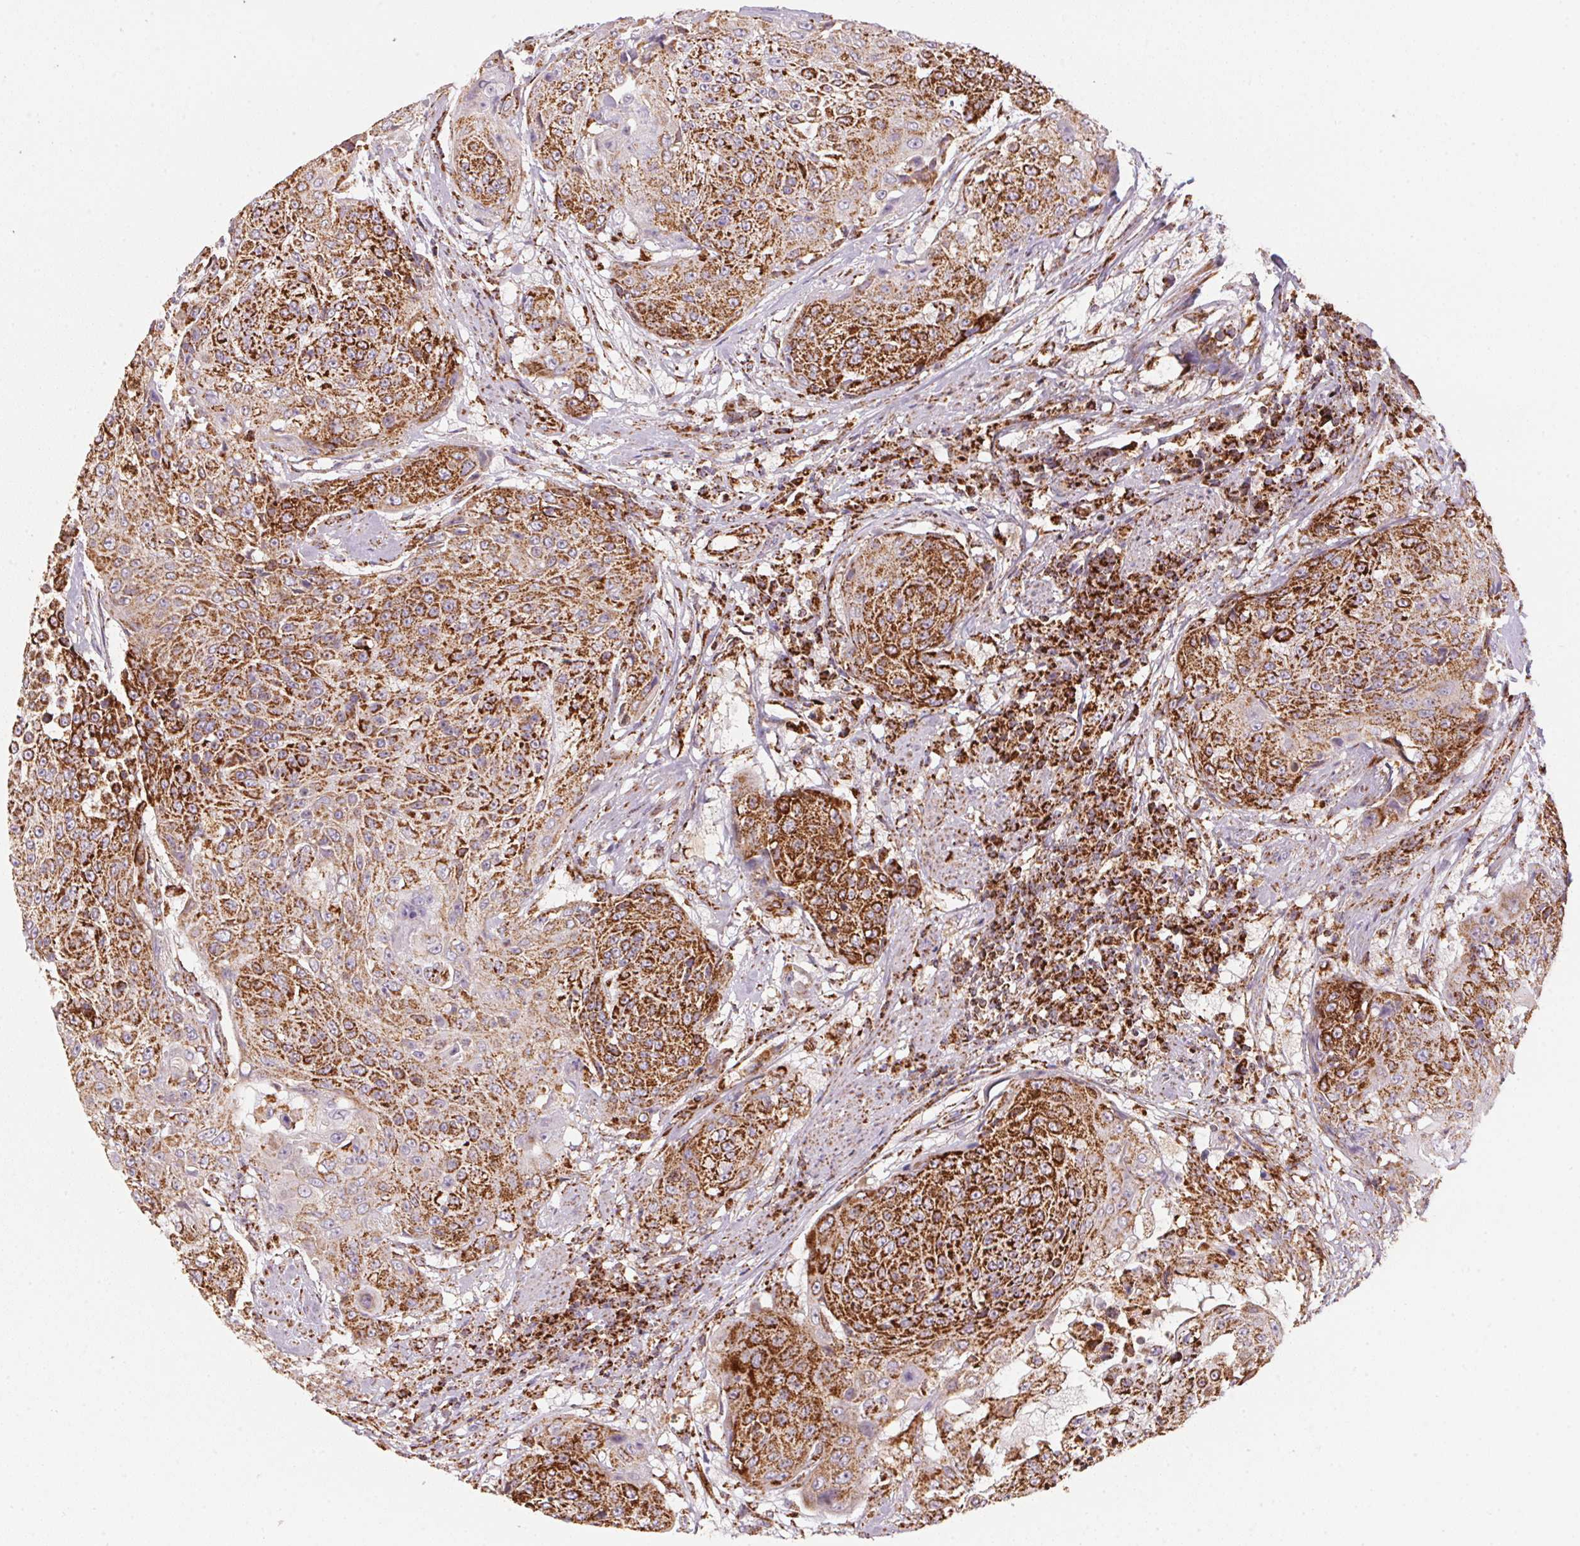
{"staining": {"intensity": "strong", "quantity": ">75%", "location": "cytoplasmic/membranous"}, "tissue": "urothelial cancer", "cell_type": "Tumor cells", "image_type": "cancer", "snomed": [{"axis": "morphology", "description": "Urothelial carcinoma, High grade"}, {"axis": "topography", "description": "Urinary bladder"}], "caption": "Protein staining of high-grade urothelial carcinoma tissue demonstrates strong cytoplasmic/membranous staining in about >75% of tumor cells. The staining was performed using DAB (3,3'-diaminobenzidine) to visualize the protein expression in brown, while the nuclei were stained in blue with hematoxylin (Magnification: 20x).", "gene": "NDUFS2", "patient": {"sex": "female", "age": 63}}